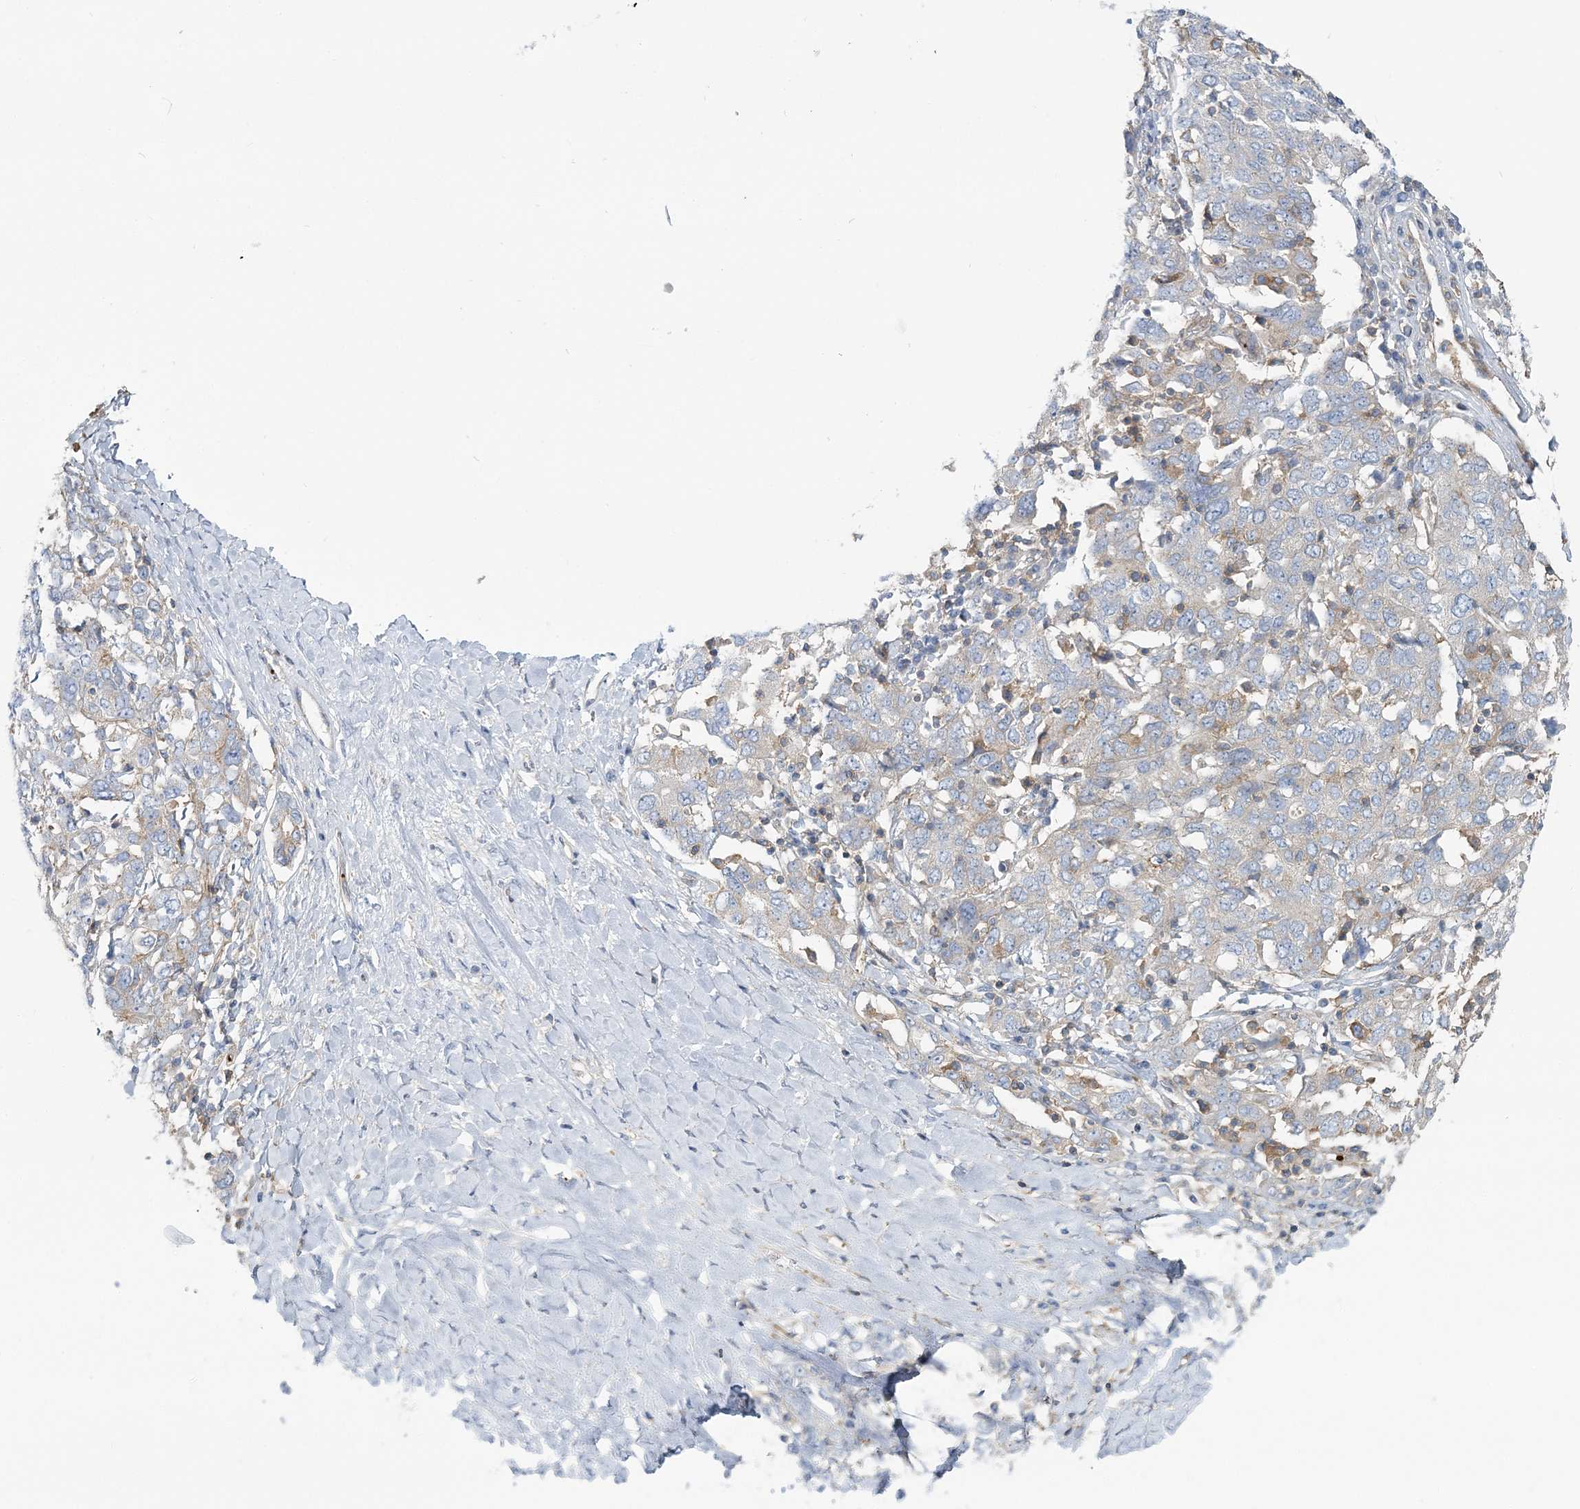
{"staining": {"intensity": "negative", "quantity": "none", "location": "none"}, "tissue": "ovarian cancer", "cell_type": "Tumor cells", "image_type": "cancer", "snomed": [{"axis": "morphology", "description": "Carcinoma, endometroid"}, {"axis": "topography", "description": "Ovary"}], "caption": "Tumor cells show no significant protein staining in ovarian cancer (endometroid carcinoma).", "gene": "CUEDC2", "patient": {"sex": "female", "age": 62}}